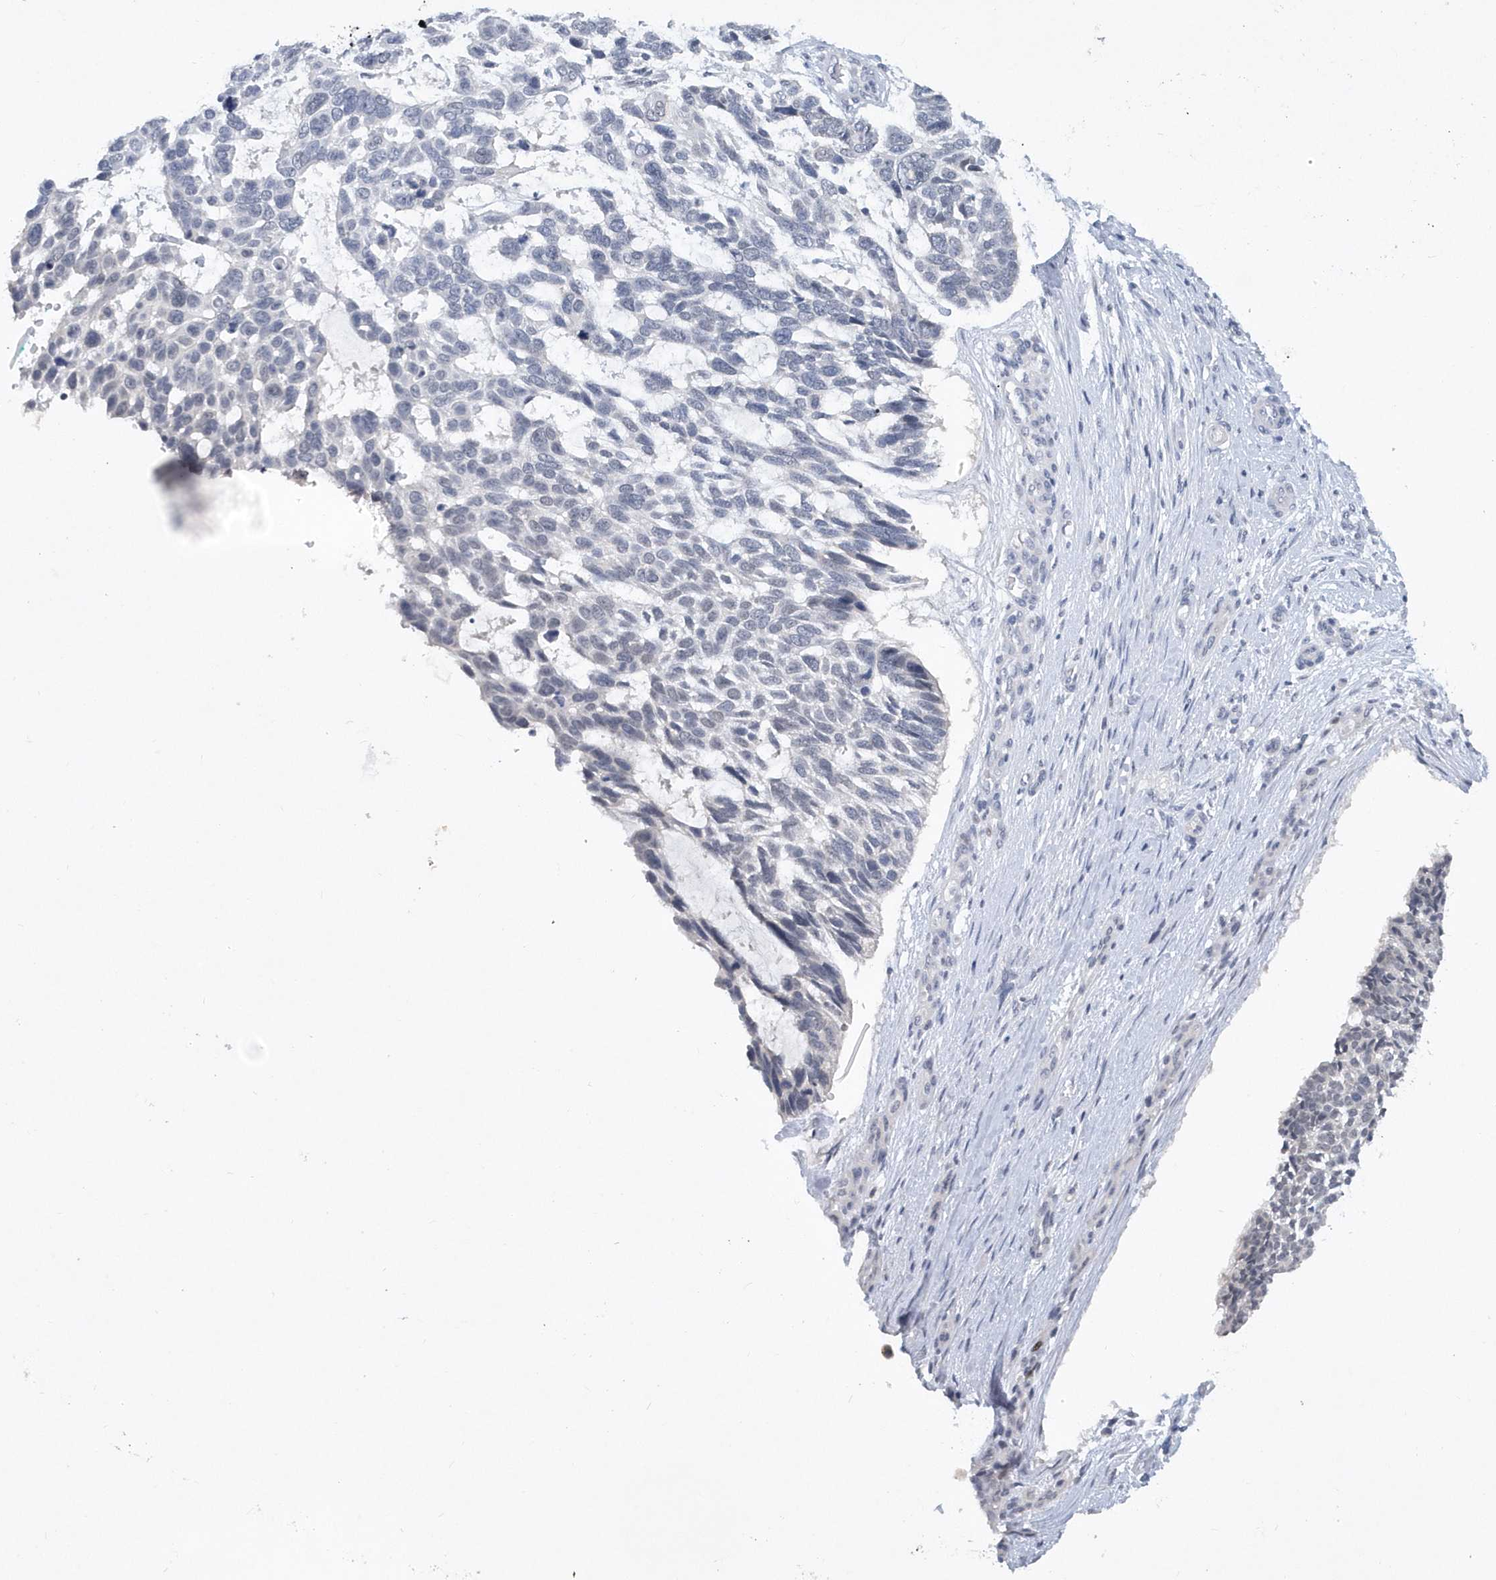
{"staining": {"intensity": "negative", "quantity": "none", "location": "none"}, "tissue": "skin cancer", "cell_type": "Tumor cells", "image_type": "cancer", "snomed": [{"axis": "morphology", "description": "Basal cell carcinoma"}, {"axis": "topography", "description": "Skin"}], "caption": "Skin cancer (basal cell carcinoma) stained for a protein using immunohistochemistry shows no staining tumor cells.", "gene": "SRGAP3", "patient": {"sex": "male", "age": 88}}